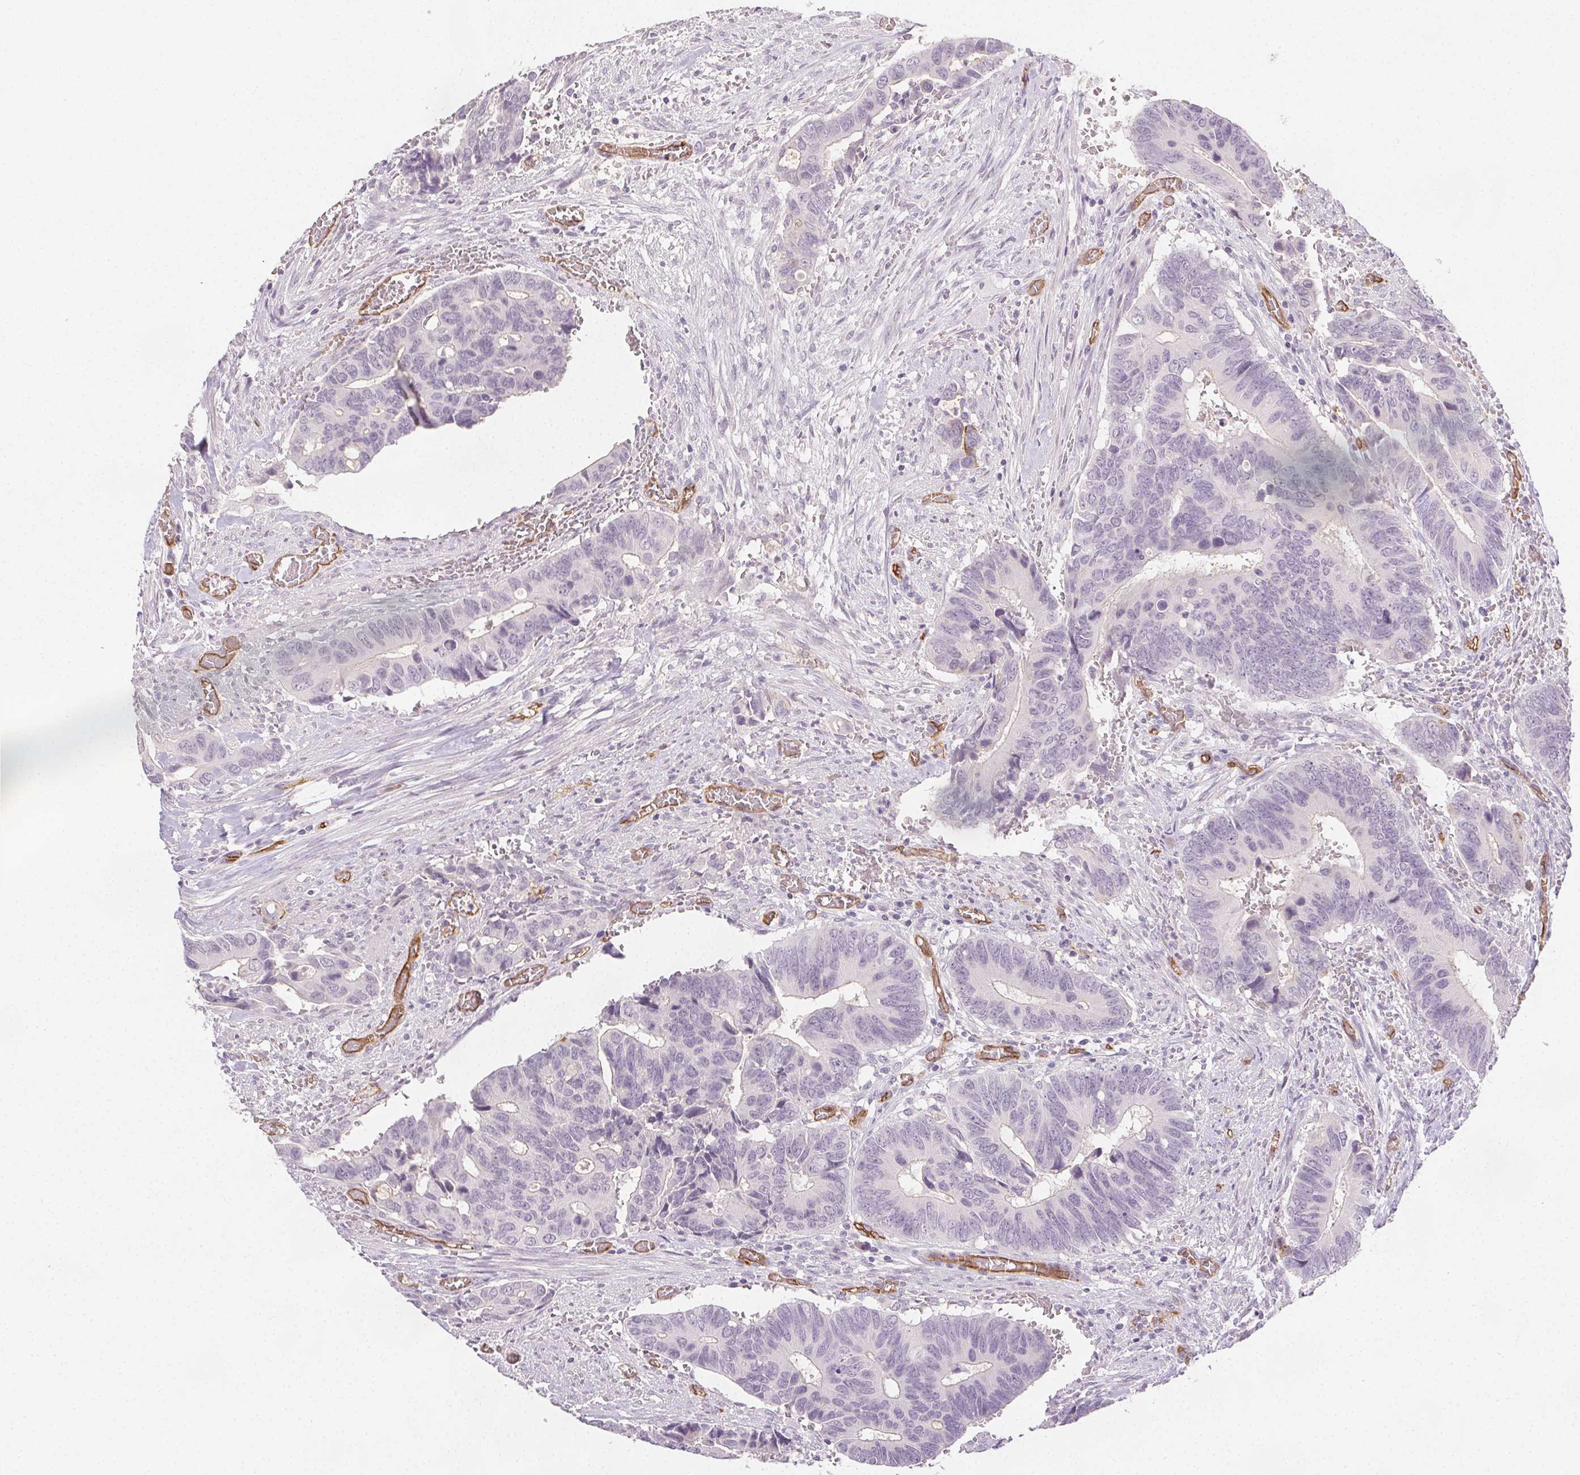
{"staining": {"intensity": "negative", "quantity": "none", "location": "none"}, "tissue": "colorectal cancer", "cell_type": "Tumor cells", "image_type": "cancer", "snomed": [{"axis": "morphology", "description": "Adenocarcinoma, NOS"}, {"axis": "topography", "description": "Colon"}], "caption": "Immunohistochemical staining of adenocarcinoma (colorectal) shows no significant positivity in tumor cells.", "gene": "PODXL", "patient": {"sex": "male", "age": 49}}